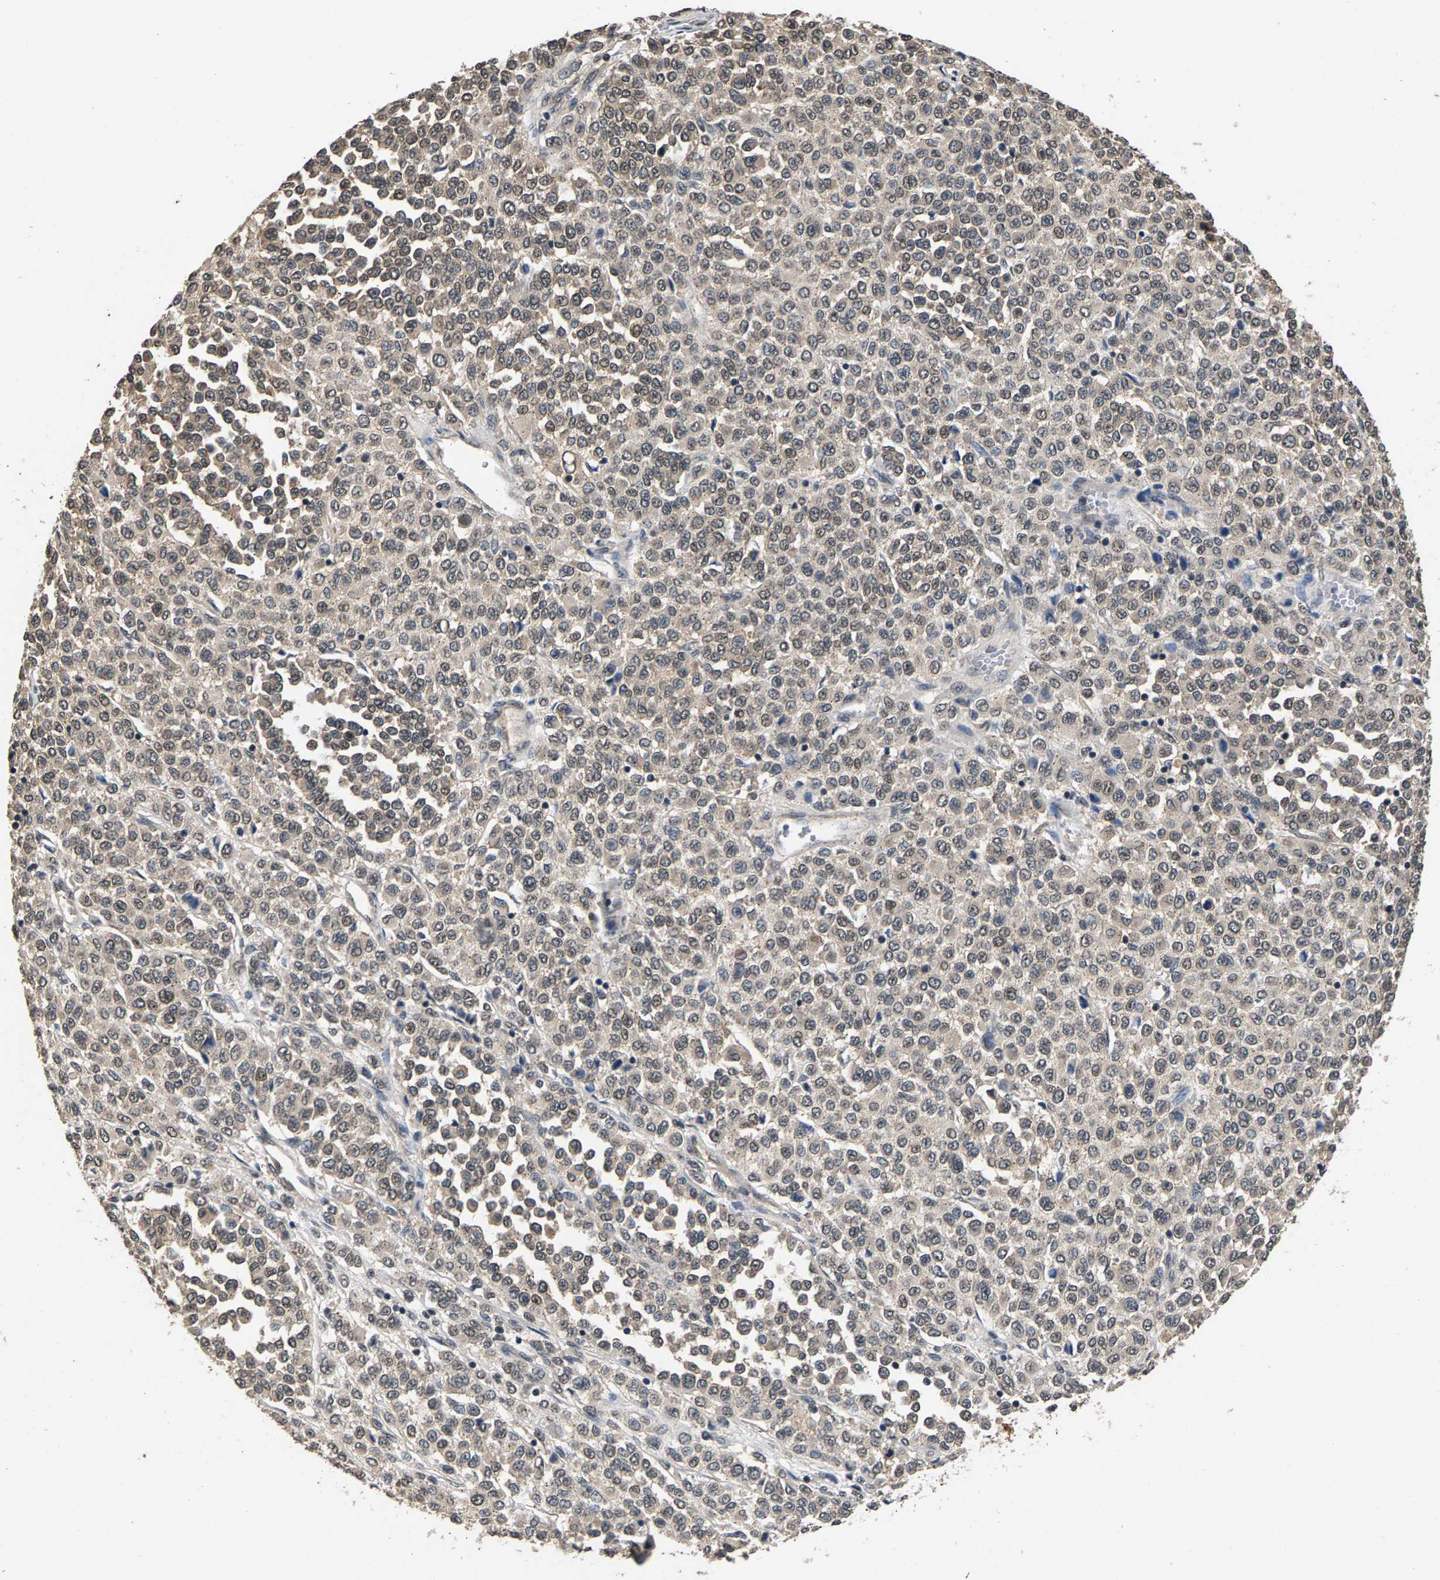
{"staining": {"intensity": "weak", "quantity": "25%-75%", "location": "cytoplasmic/membranous,nuclear"}, "tissue": "melanoma", "cell_type": "Tumor cells", "image_type": "cancer", "snomed": [{"axis": "morphology", "description": "Malignant melanoma, Metastatic site"}, {"axis": "topography", "description": "Pancreas"}], "caption": "A high-resolution micrograph shows immunohistochemistry (IHC) staining of malignant melanoma (metastatic site), which shows weak cytoplasmic/membranous and nuclear expression in approximately 25%-75% of tumor cells. The staining was performed using DAB to visualize the protein expression in brown, while the nuclei were stained in blue with hematoxylin (Magnification: 20x).", "gene": "RBM33", "patient": {"sex": "female", "age": 30}}